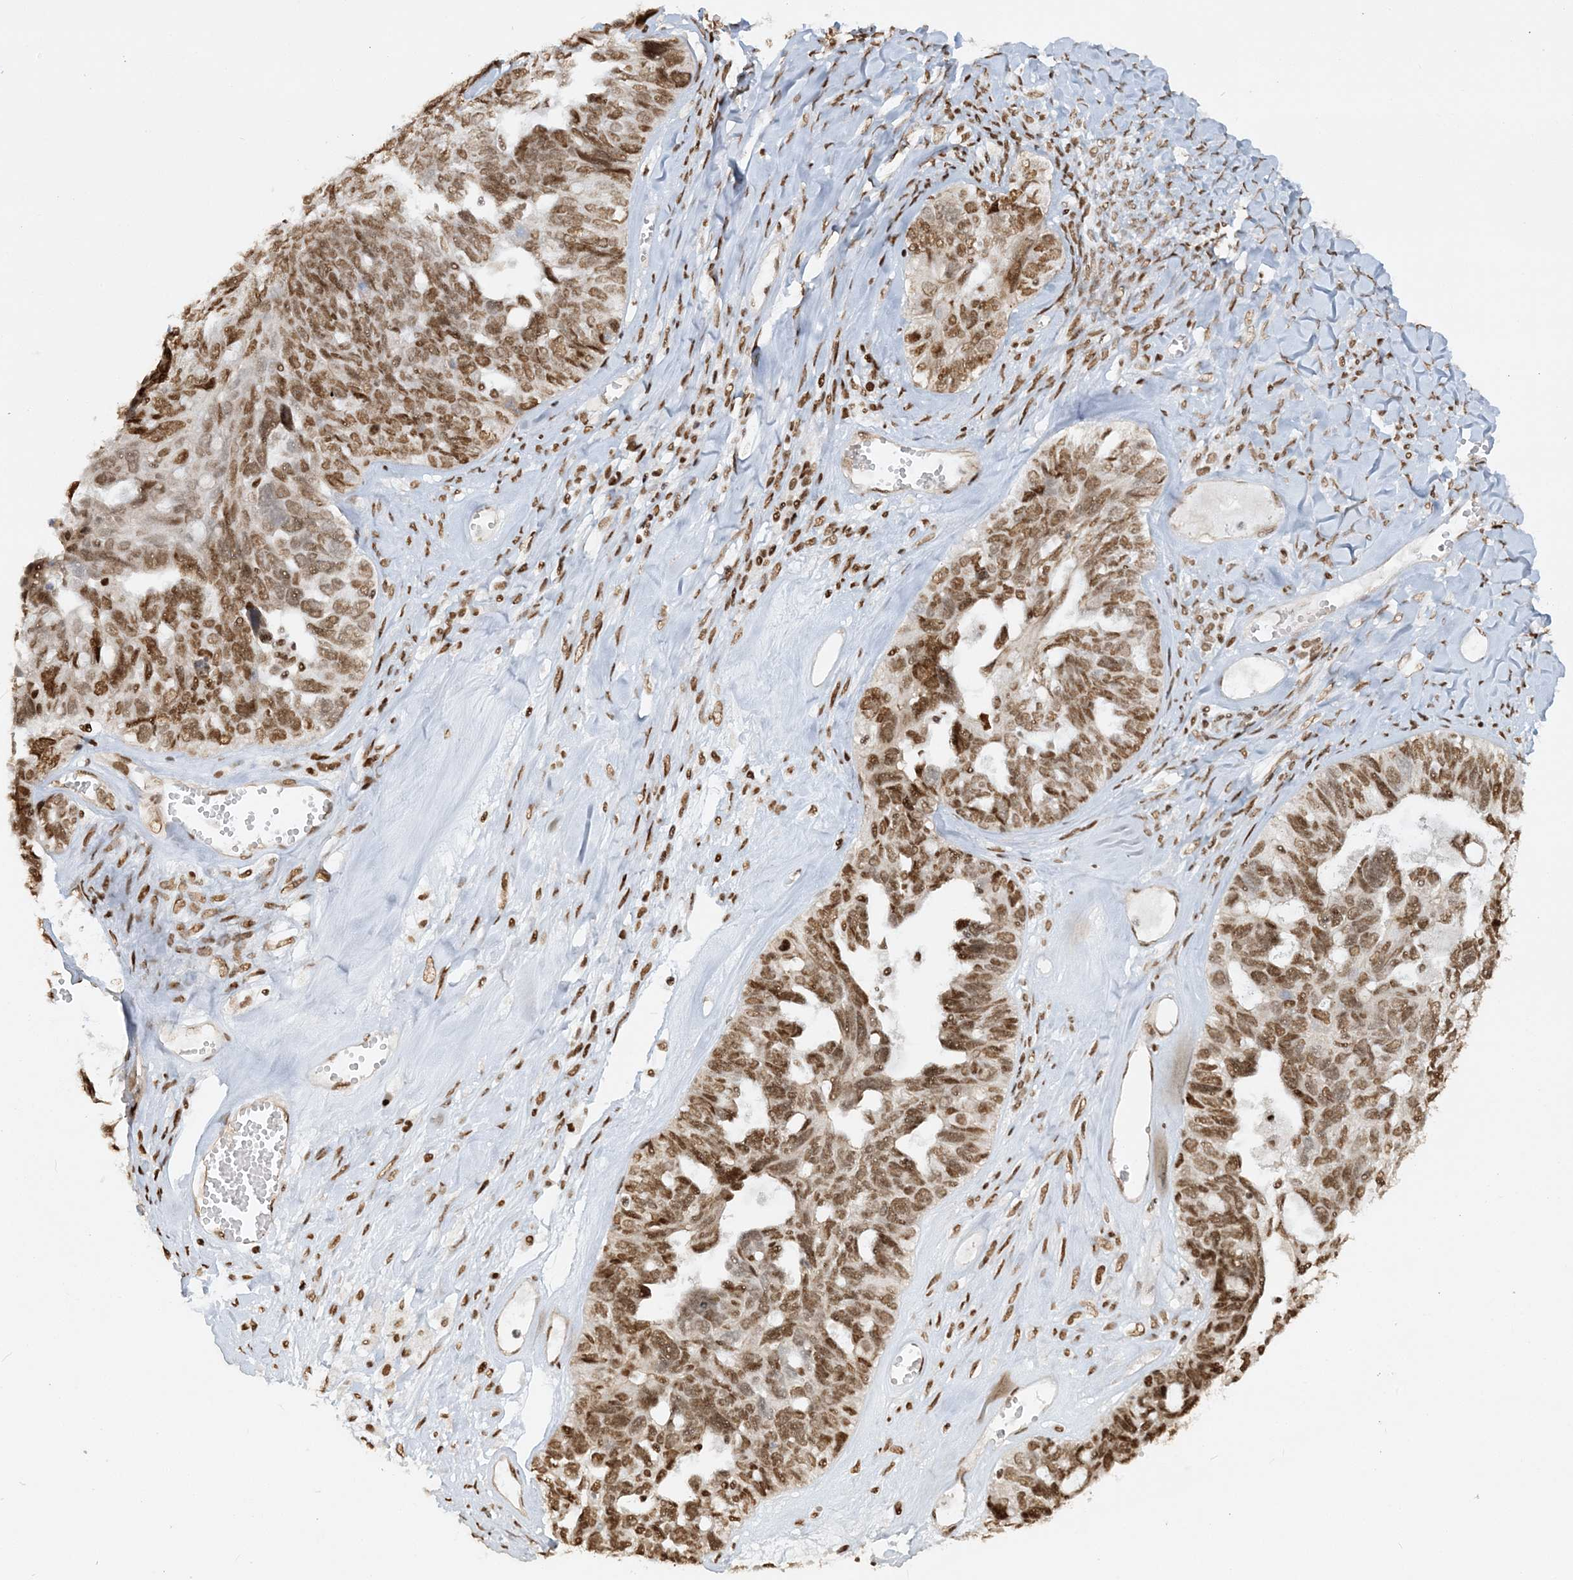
{"staining": {"intensity": "moderate", "quantity": ">75%", "location": "nuclear"}, "tissue": "ovarian cancer", "cell_type": "Tumor cells", "image_type": "cancer", "snomed": [{"axis": "morphology", "description": "Cystadenocarcinoma, serous, NOS"}, {"axis": "topography", "description": "Ovary"}], "caption": "Moderate nuclear positivity for a protein is identified in about >75% of tumor cells of ovarian cancer using immunohistochemistry (IHC).", "gene": "DELE1", "patient": {"sex": "female", "age": 79}}